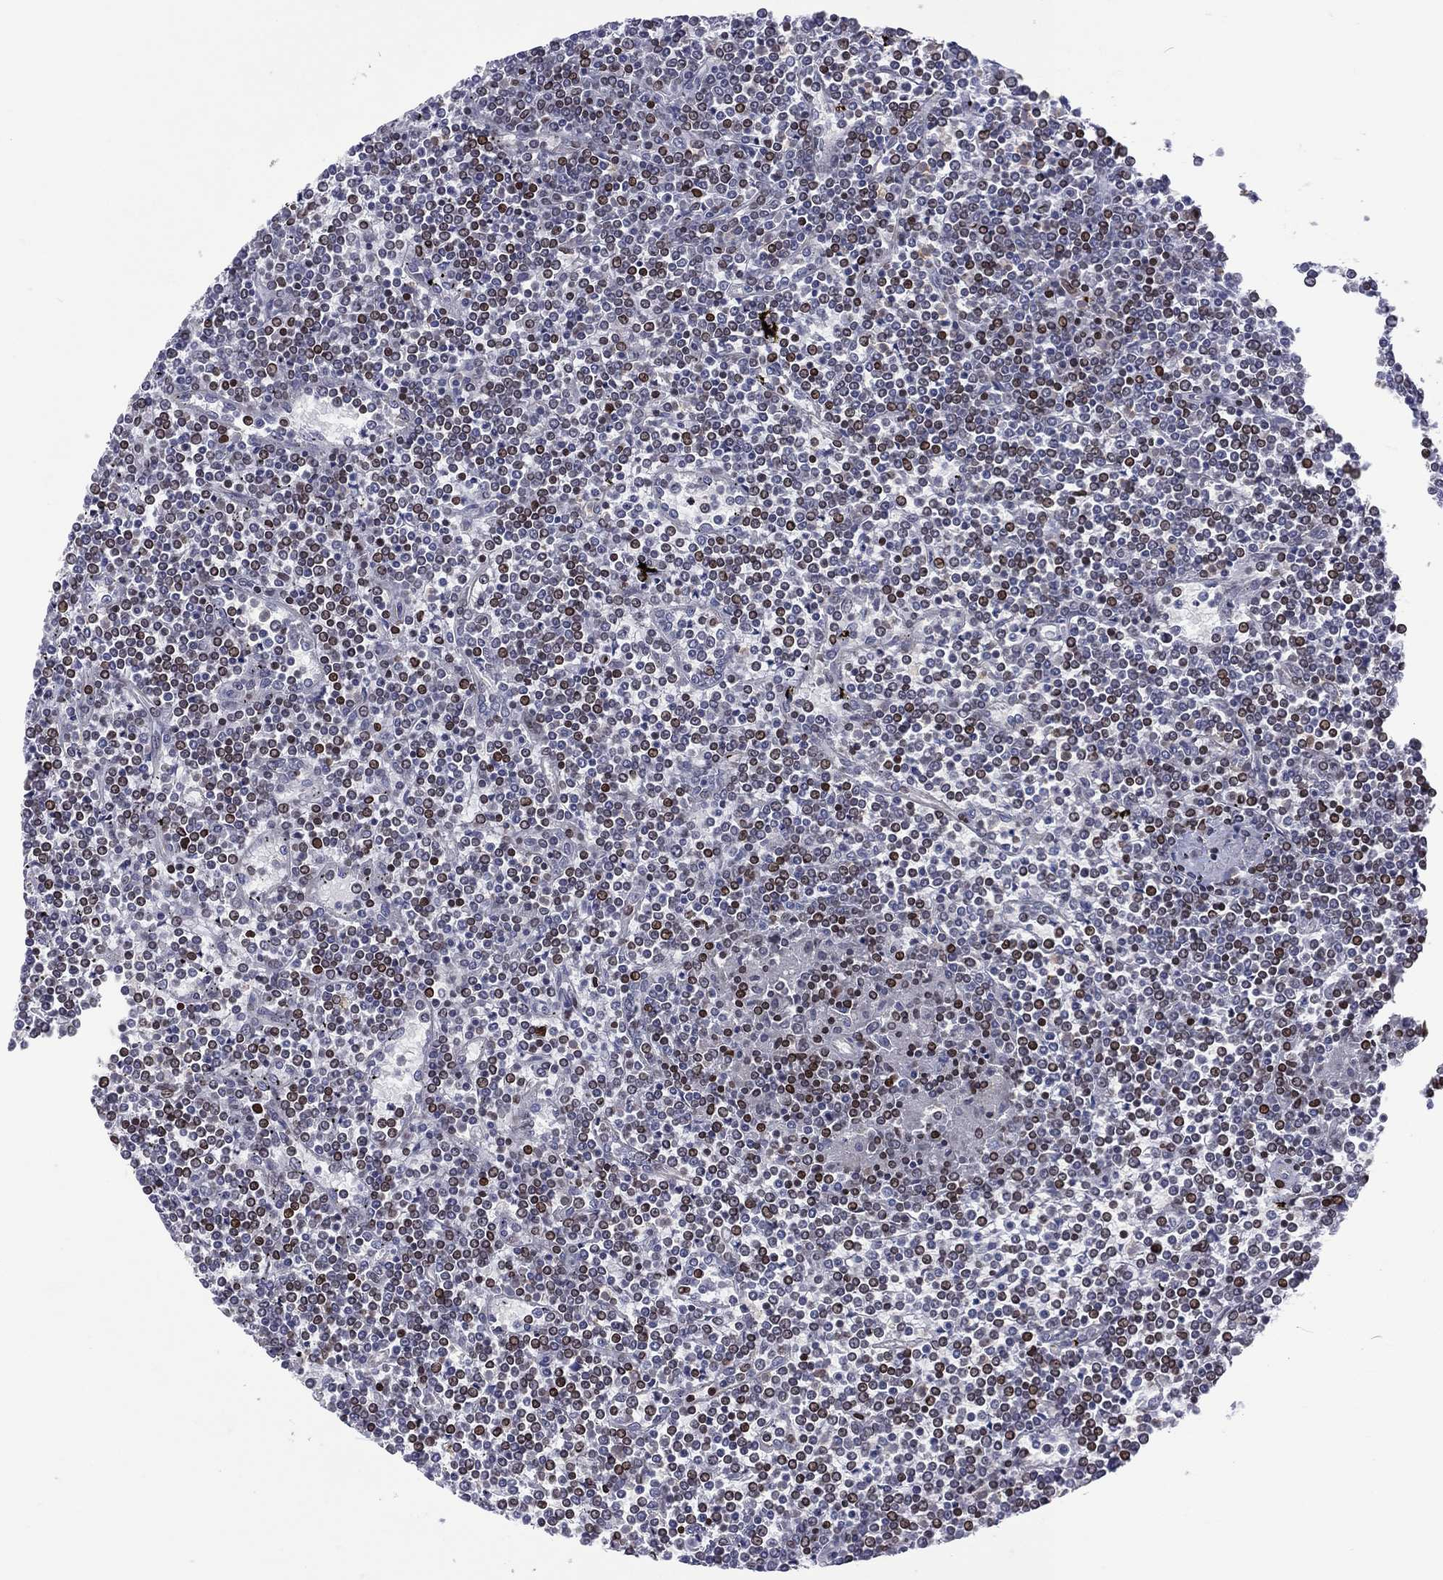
{"staining": {"intensity": "moderate", "quantity": "25%-75%", "location": "nuclear"}, "tissue": "lymphoma", "cell_type": "Tumor cells", "image_type": "cancer", "snomed": [{"axis": "morphology", "description": "Malignant lymphoma, non-Hodgkin's type, Low grade"}, {"axis": "topography", "description": "Spleen"}], "caption": "Immunohistochemistry (IHC) staining of lymphoma, which reveals medium levels of moderate nuclear staining in about 25%-75% of tumor cells indicating moderate nuclear protein expression. The staining was performed using DAB (brown) for protein detection and nuclei were counterstained in hematoxylin (blue).", "gene": "DBF4B", "patient": {"sex": "female", "age": 19}}